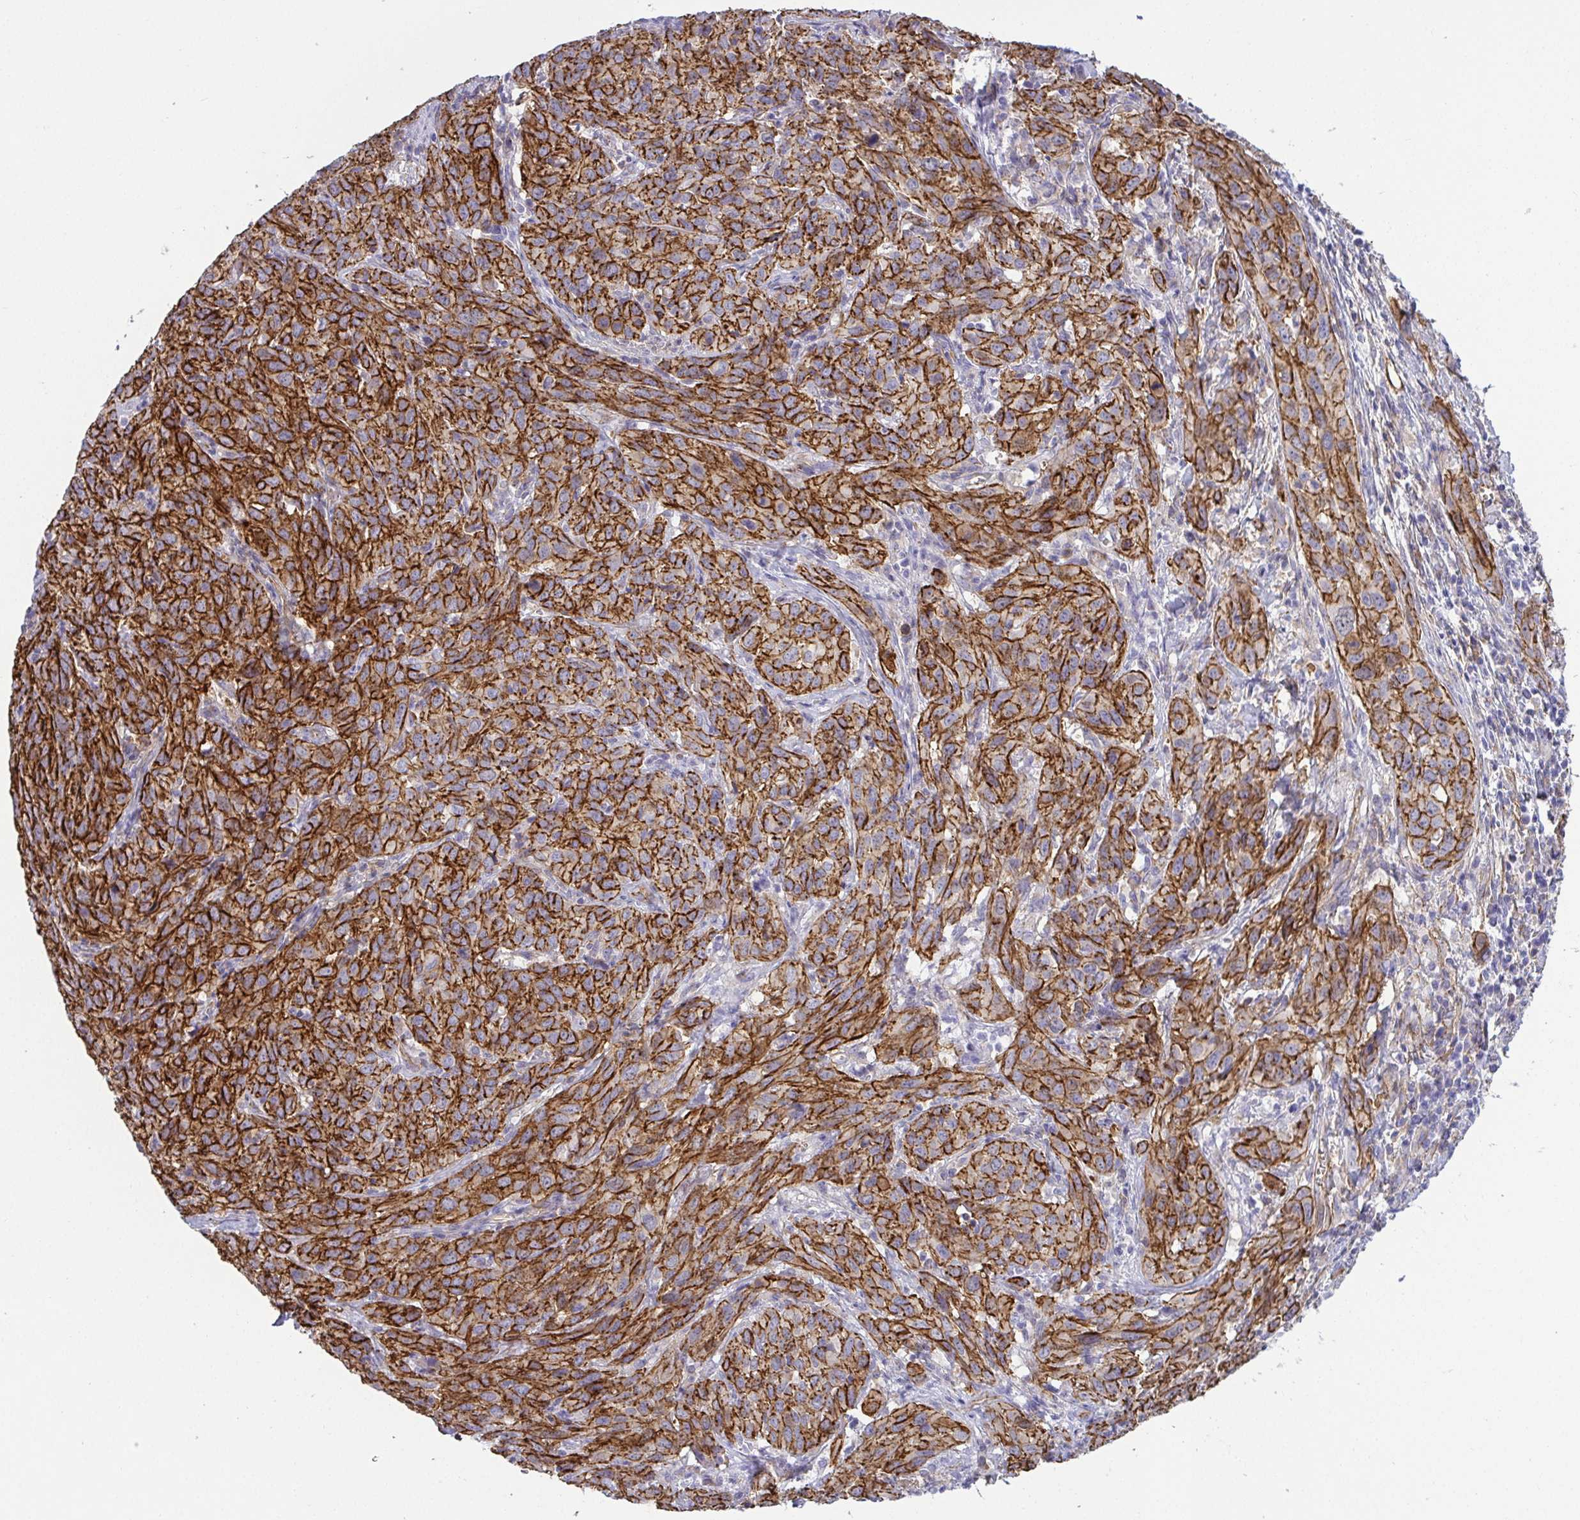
{"staining": {"intensity": "strong", "quantity": ">75%", "location": "cytoplasmic/membranous"}, "tissue": "cervical cancer", "cell_type": "Tumor cells", "image_type": "cancer", "snomed": [{"axis": "morphology", "description": "Squamous cell carcinoma, NOS"}, {"axis": "topography", "description": "Cervix"}], "caption": "Protein expression analysis of human squamous cell carcinoma (cervical) reveals strong cytoplasmic/membranous expression in about >75% of tumor cells. (Brightfield microscopy of DAB IHC at high magnification).", "gene": "LIMA1", "patient": {"sex": "female", "age": 51}}